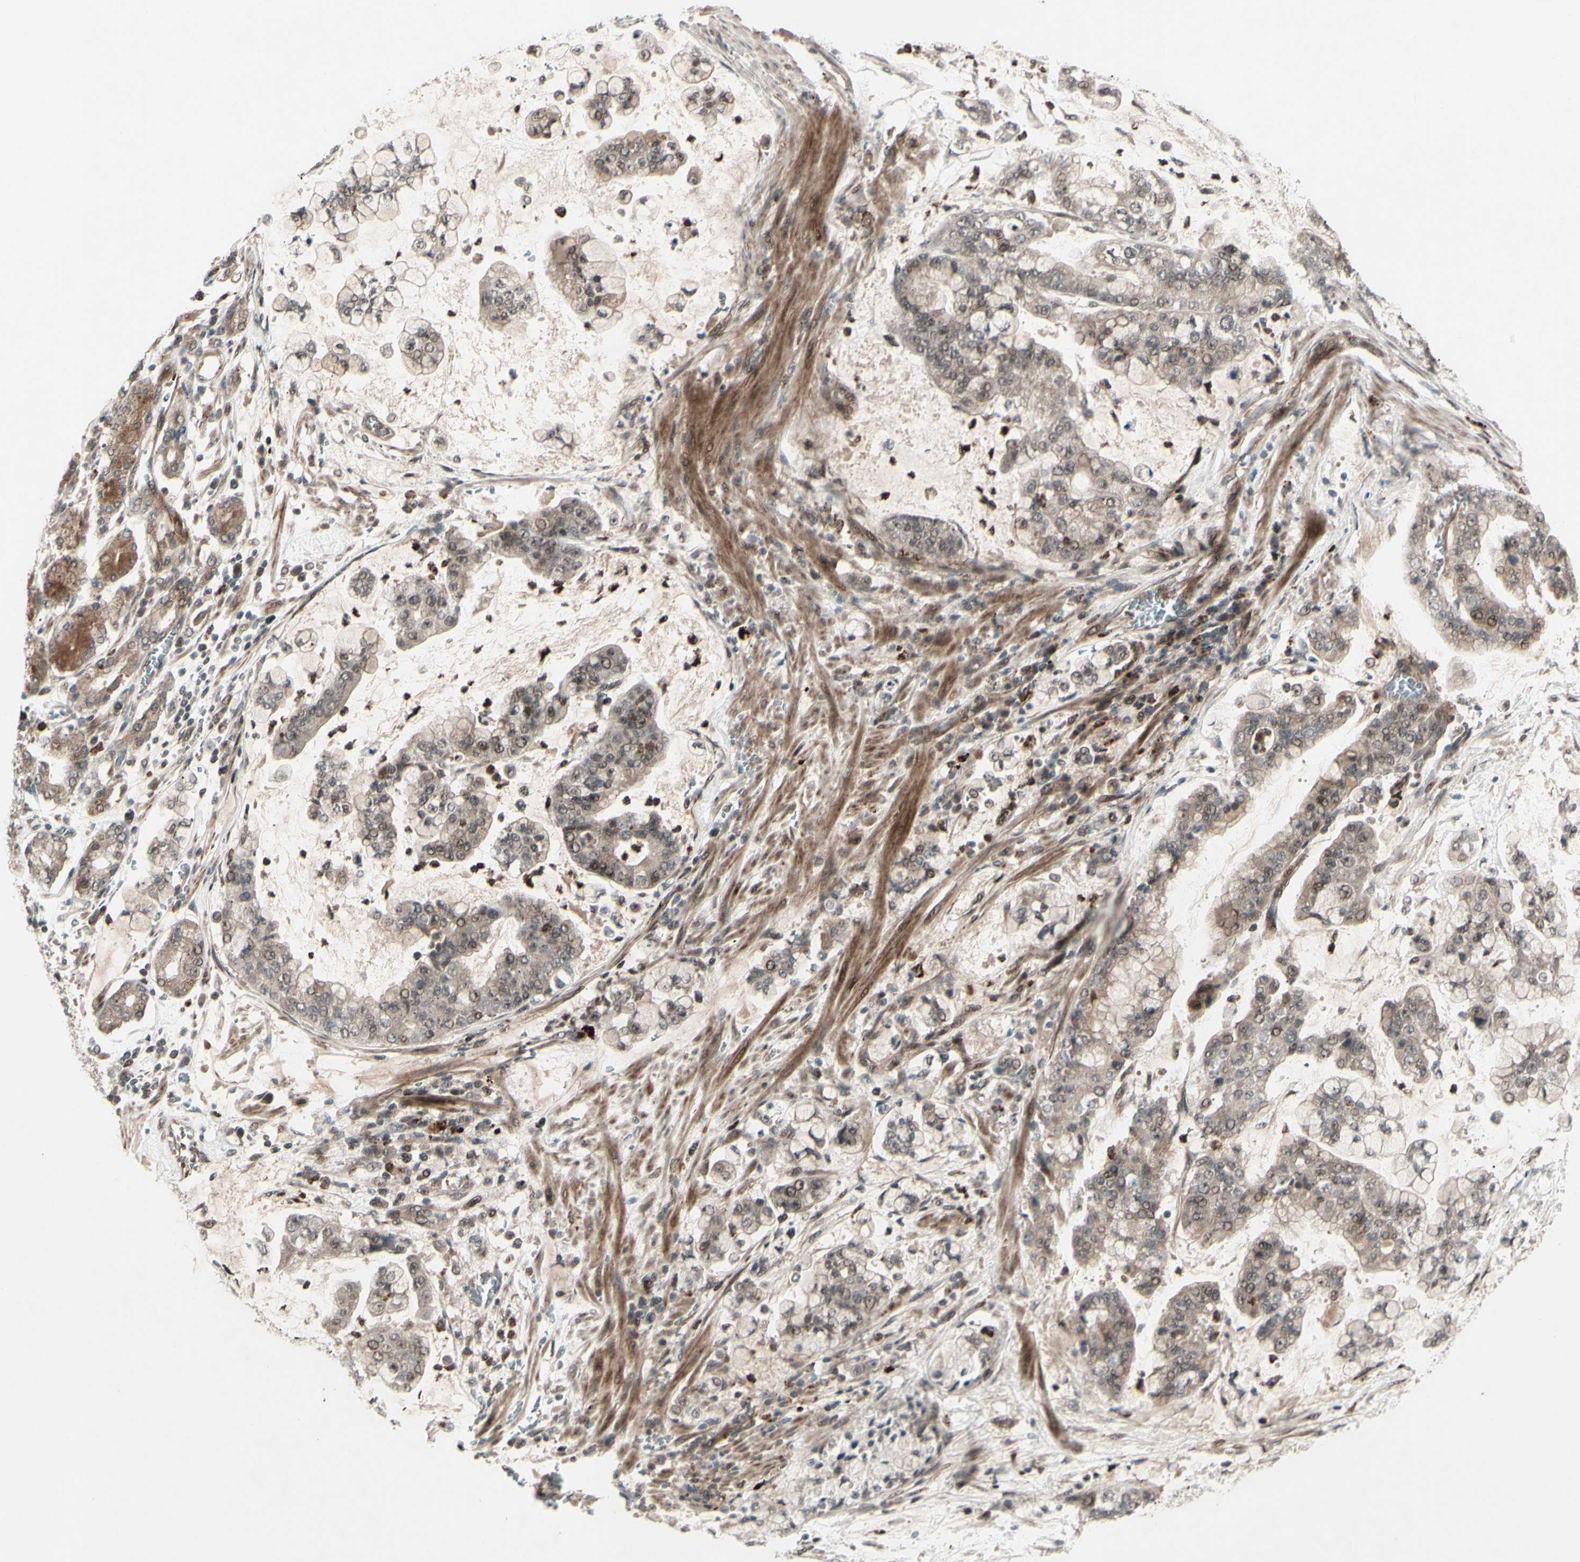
{"staining": {"intensity": "weak", "quantity": ">75%", "location": "cytoplasmic/membranous,nuclear"}, "tissue": "stomach cancer", "cell_type": "Tumor cells", "image_type": "cancer", "snomed": [{"axis": "morphology", "description": "Normal tissue, NOS"}, {"axis": "morphology", "description": "Adenocarcinoma, NOS"}, {"axis": "topography", "description": "Stomach, upper"}, {"axis": "topography", "description": "Stomach"}], "caption": "Human adenocarcinoma (stomach) stained with a brown dye exhibits weak cytoplasmic/membranous and nuclear positive expression in approximately >75% of tumor cells.", "gene": "MLF2", "patient": {"sex": "male", "age": 76}}